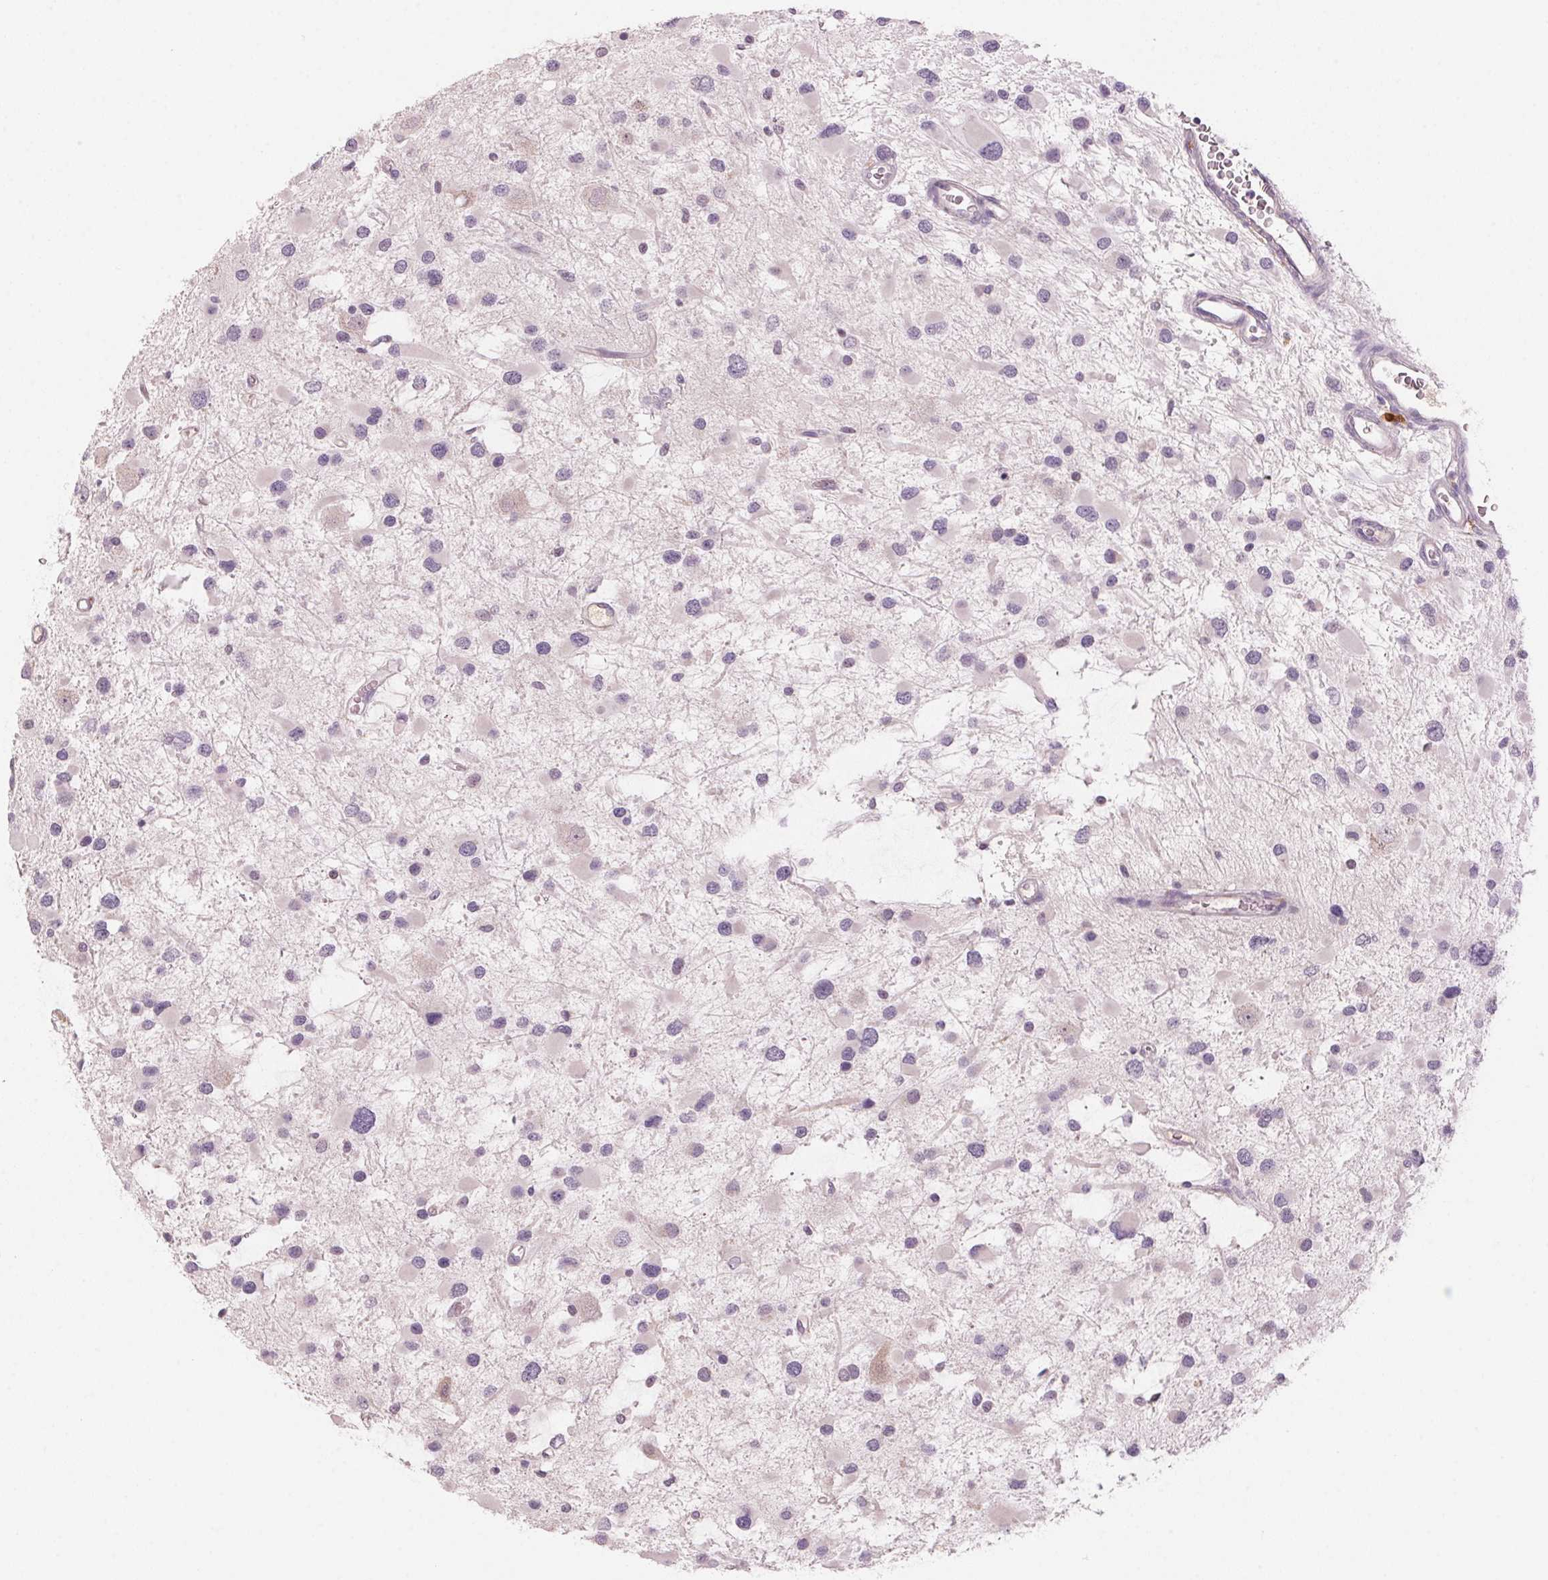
{"staining": {"intensity": "negative", "quantity": "none", "location": "none"}, "tissue": "glioma", "cell_type": "Tumor cells", "image_type": "cancer", "snomed": [{"axis": "morphology", "description": "Glioma, malignant, Low grade"}, {"axis": "topography", "description": "Brain"}], "caption": "DAB immunohistochemical staining of human malignant glioma (low-grade) reveals no significant expression in tumor cells.", "gene": "ADAM20", "patient": {"sex": "female", "age": 32}}